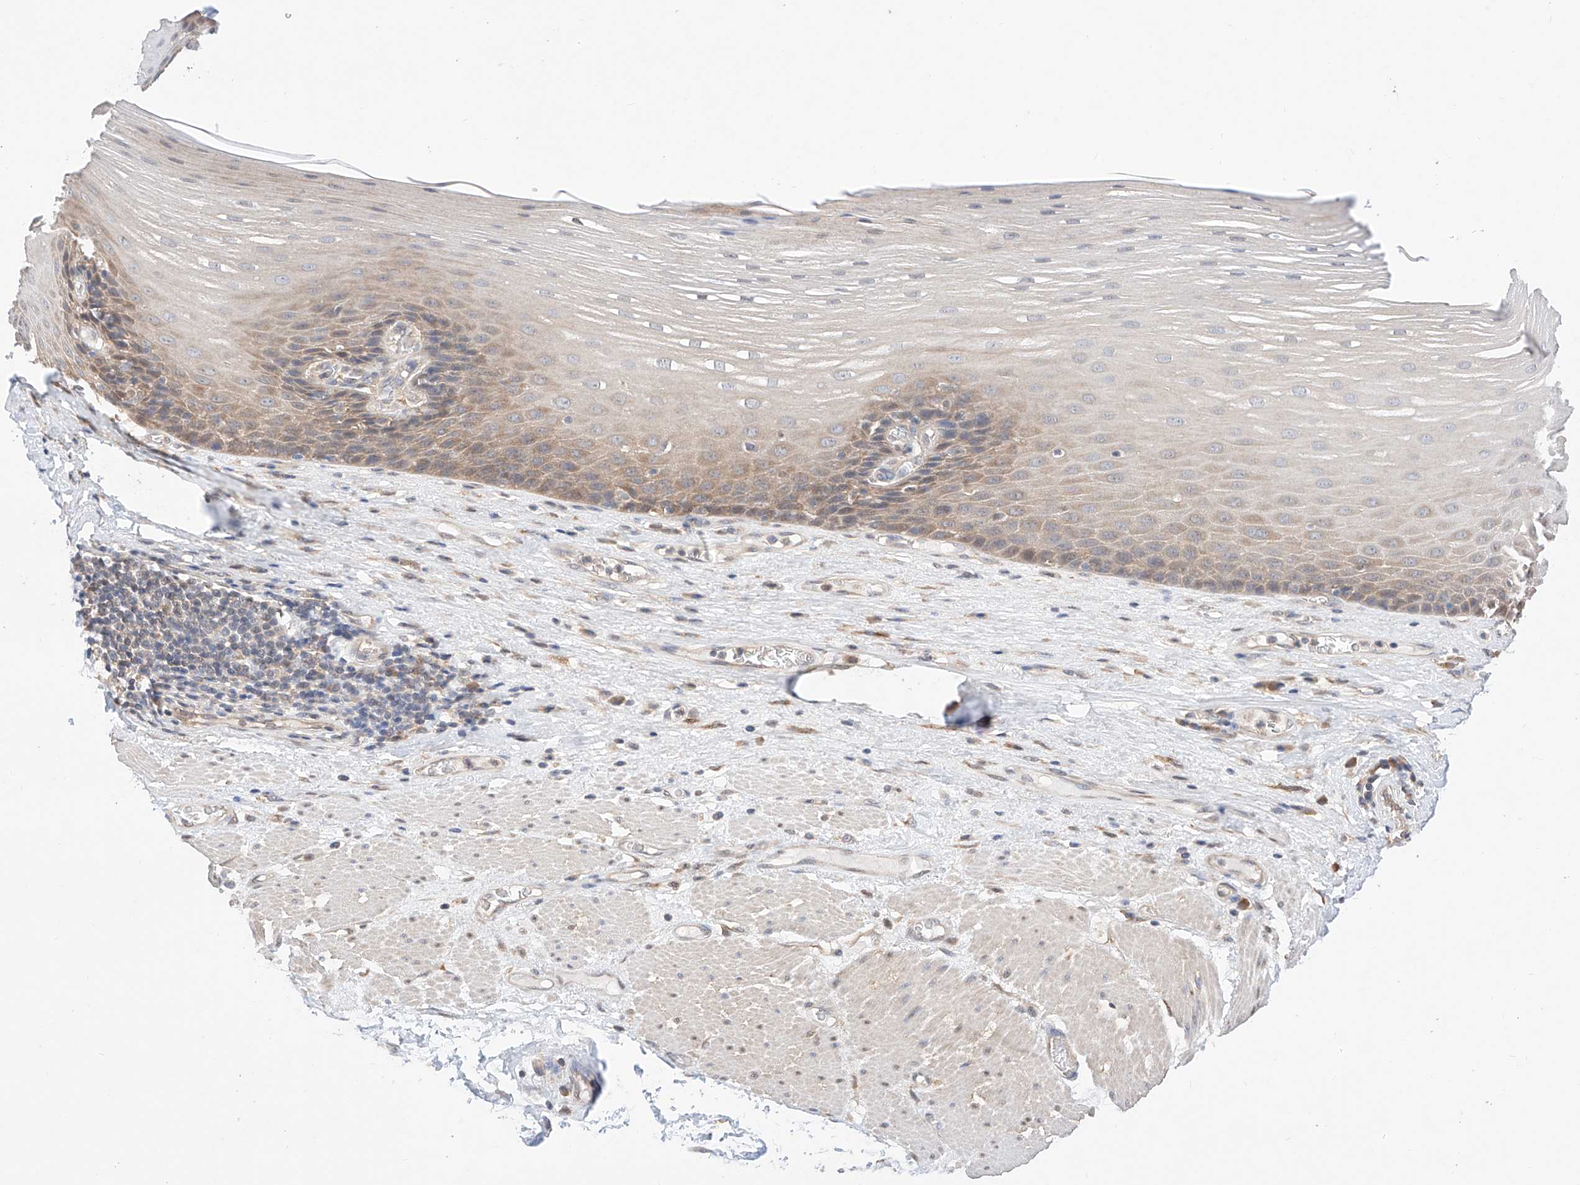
{"staining": {"intensity": "moderate", "quantity": "25%-75%", "location": "cytoplasmic/membranous"}, "tissue": "esophagus", "cell_type": "Squamous epithelial cells", "image_type": "normal", "snomed": [{"axis": "morphology", "description": "Normal tissue, NOS"}, {"axis": "topography", "description": "Esophagus"}], "caption": "About 25%-75% of squamous epithelial cells in normal esophagus show moderate cytoplasmic/membranous protein expression as visualized by brown immunohistochemical staining.", "gene": "ZSCAN4", "patient": {"sex": "male", "age": 62}}